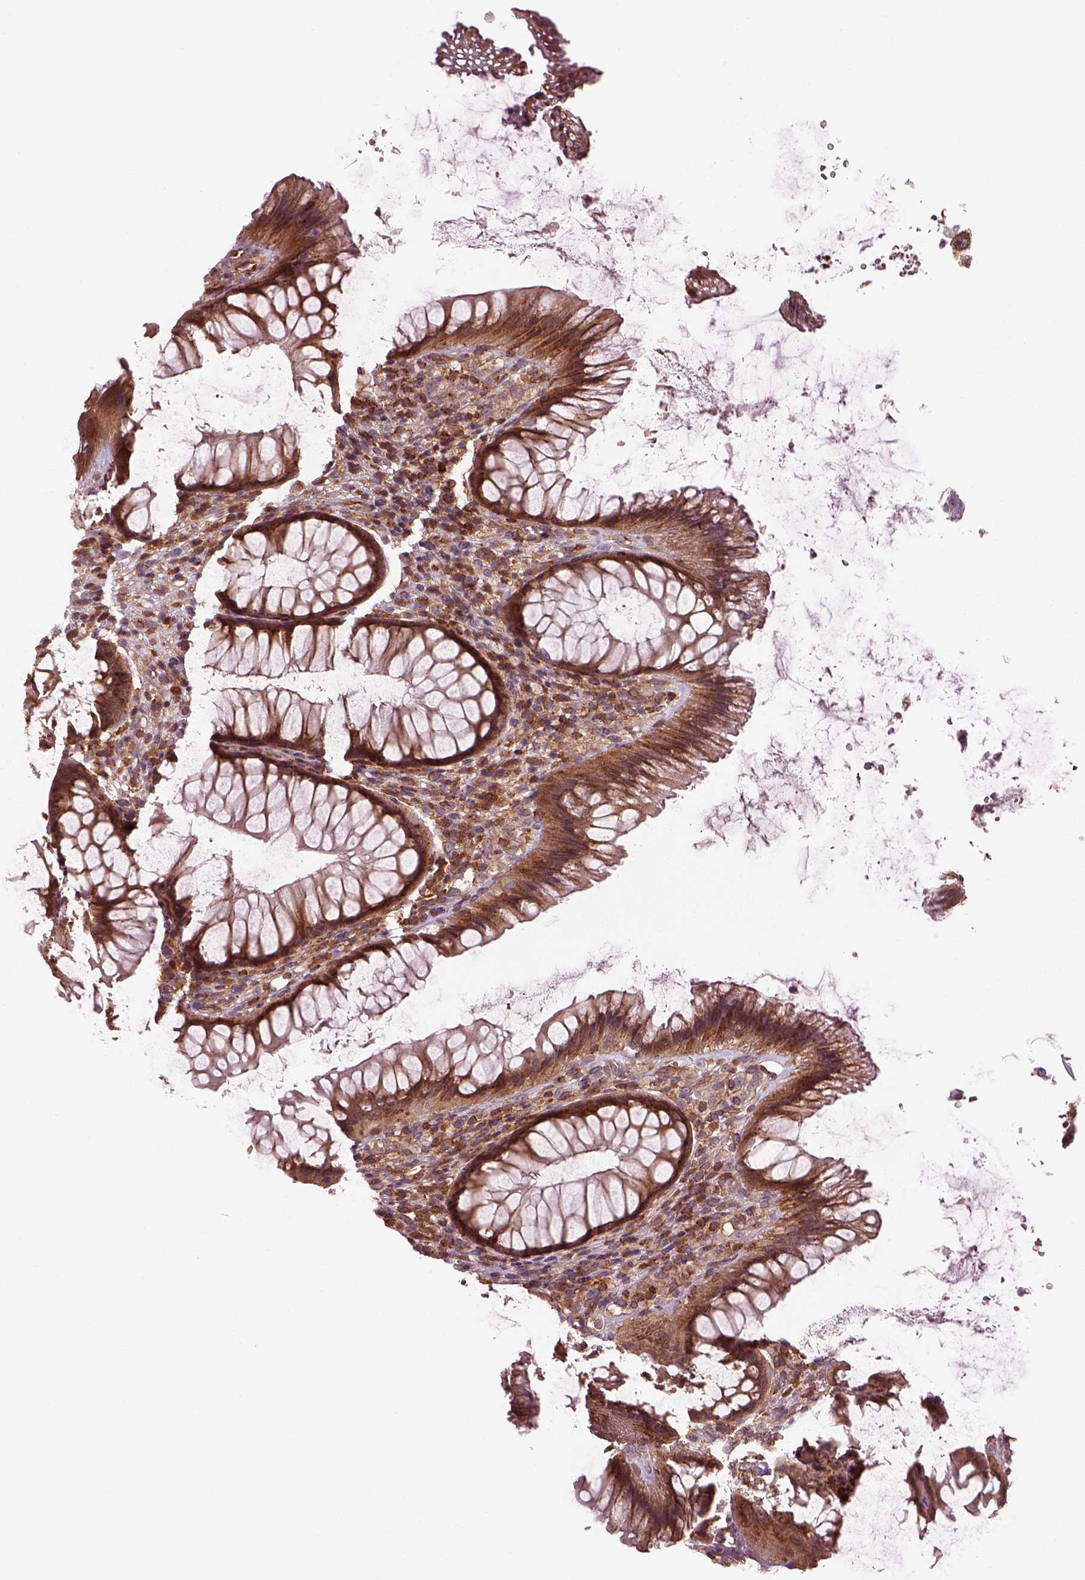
{"staining": {"intensity": "strong", "quantity": ">75%", "location": "cytoplasmic/membranous"}, "tissue": "rectum", "cell_type": "Glandular cells", "image_type": "normal", "snomed": [{"axis": "morphology", "description": "Normal tissue, NOS"}, {"axis": "topography", "description": "Smooth muscle"}, {"axis": "topography", "description": "Rectum"}], "caption": "Immunohistochemical staining of benign rectum demonstrates >75% levels of strong cytoplasmic/membranous protein positivity in about >75% of glandular cells. Immunohistochemistry stains the protein in brown and the nuclei are stained blue.", "gene": "LSM14A", "patient": {"sex": "male", "age": 53}}